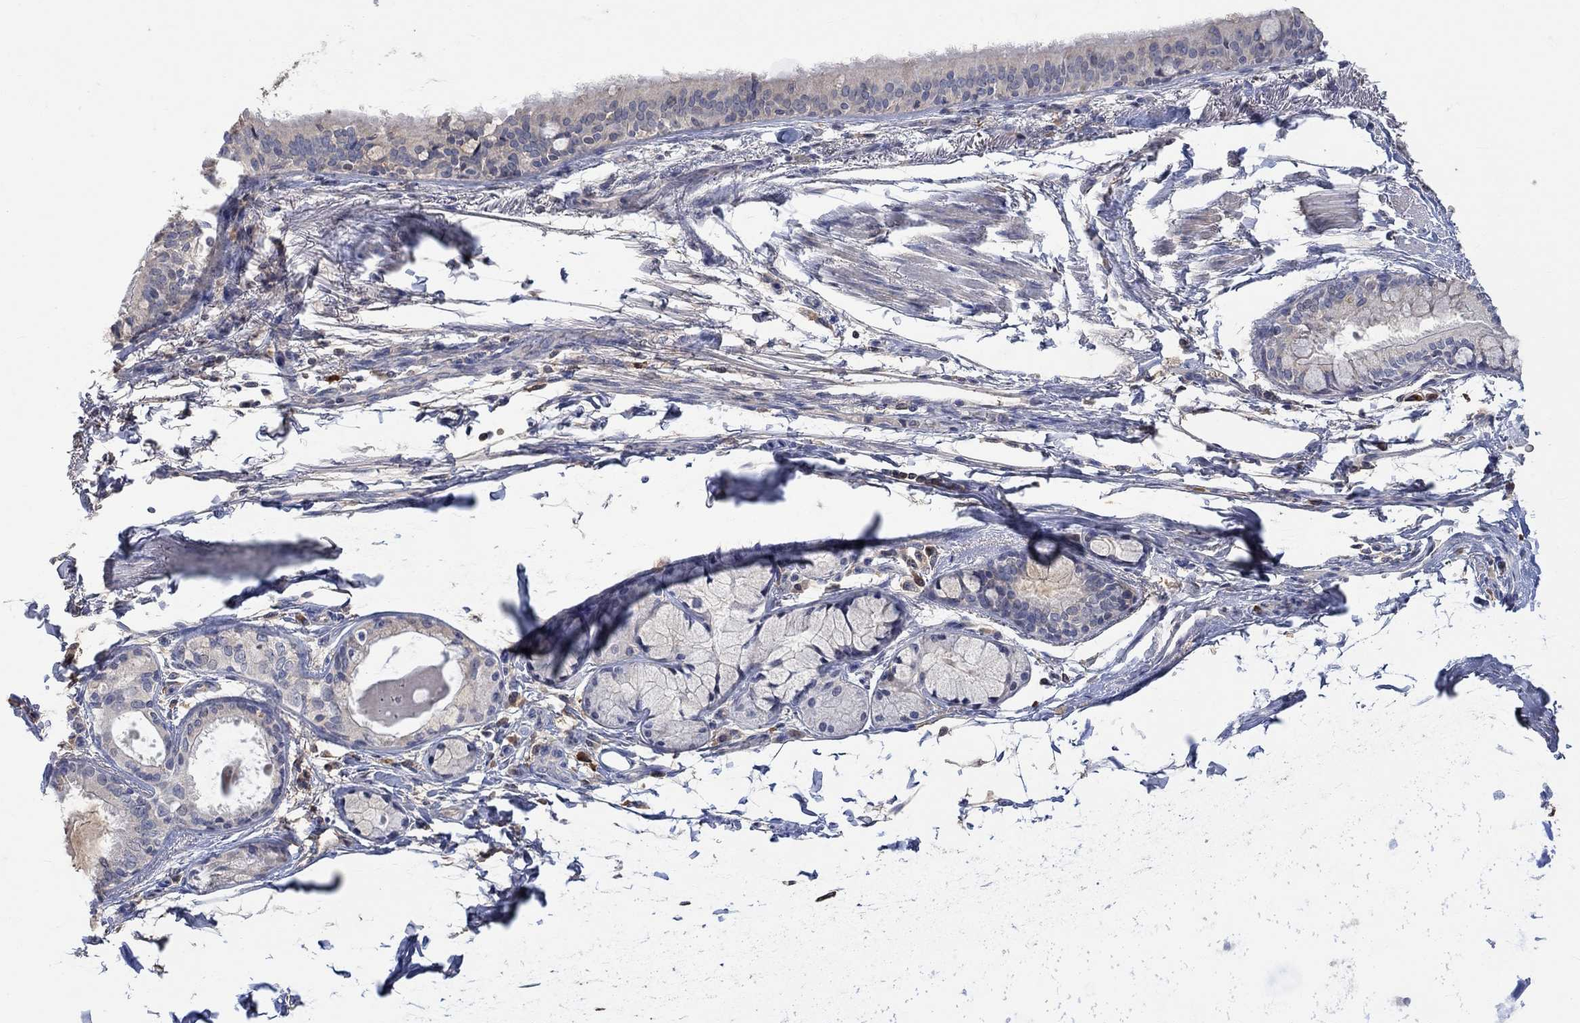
{"staining": {"intensity": "negative", "quantity": "none", "location": "none"}, "tissue": "bronchus", "cell_type": "Respiratory epithelial cells", "image_type": "normal", "snomed": [{"axis": "morphology", "description": "Normal tissue, NOS"}, {"axis": "morphology", "description": "Squamous cell carcinoma, NOS"}, {"axis": "topography", "description": "Bronchus"}, {"axis": "topography", "description": "Lung"}], "caption": "DAB (3,3'-diaminobenzidine) immunohistochemical staining of benign human bronchus shows no significant staining in respiratory epithelial cells.", "gene": "MSTN", "patient": {"sex": "male", "age": 69}}